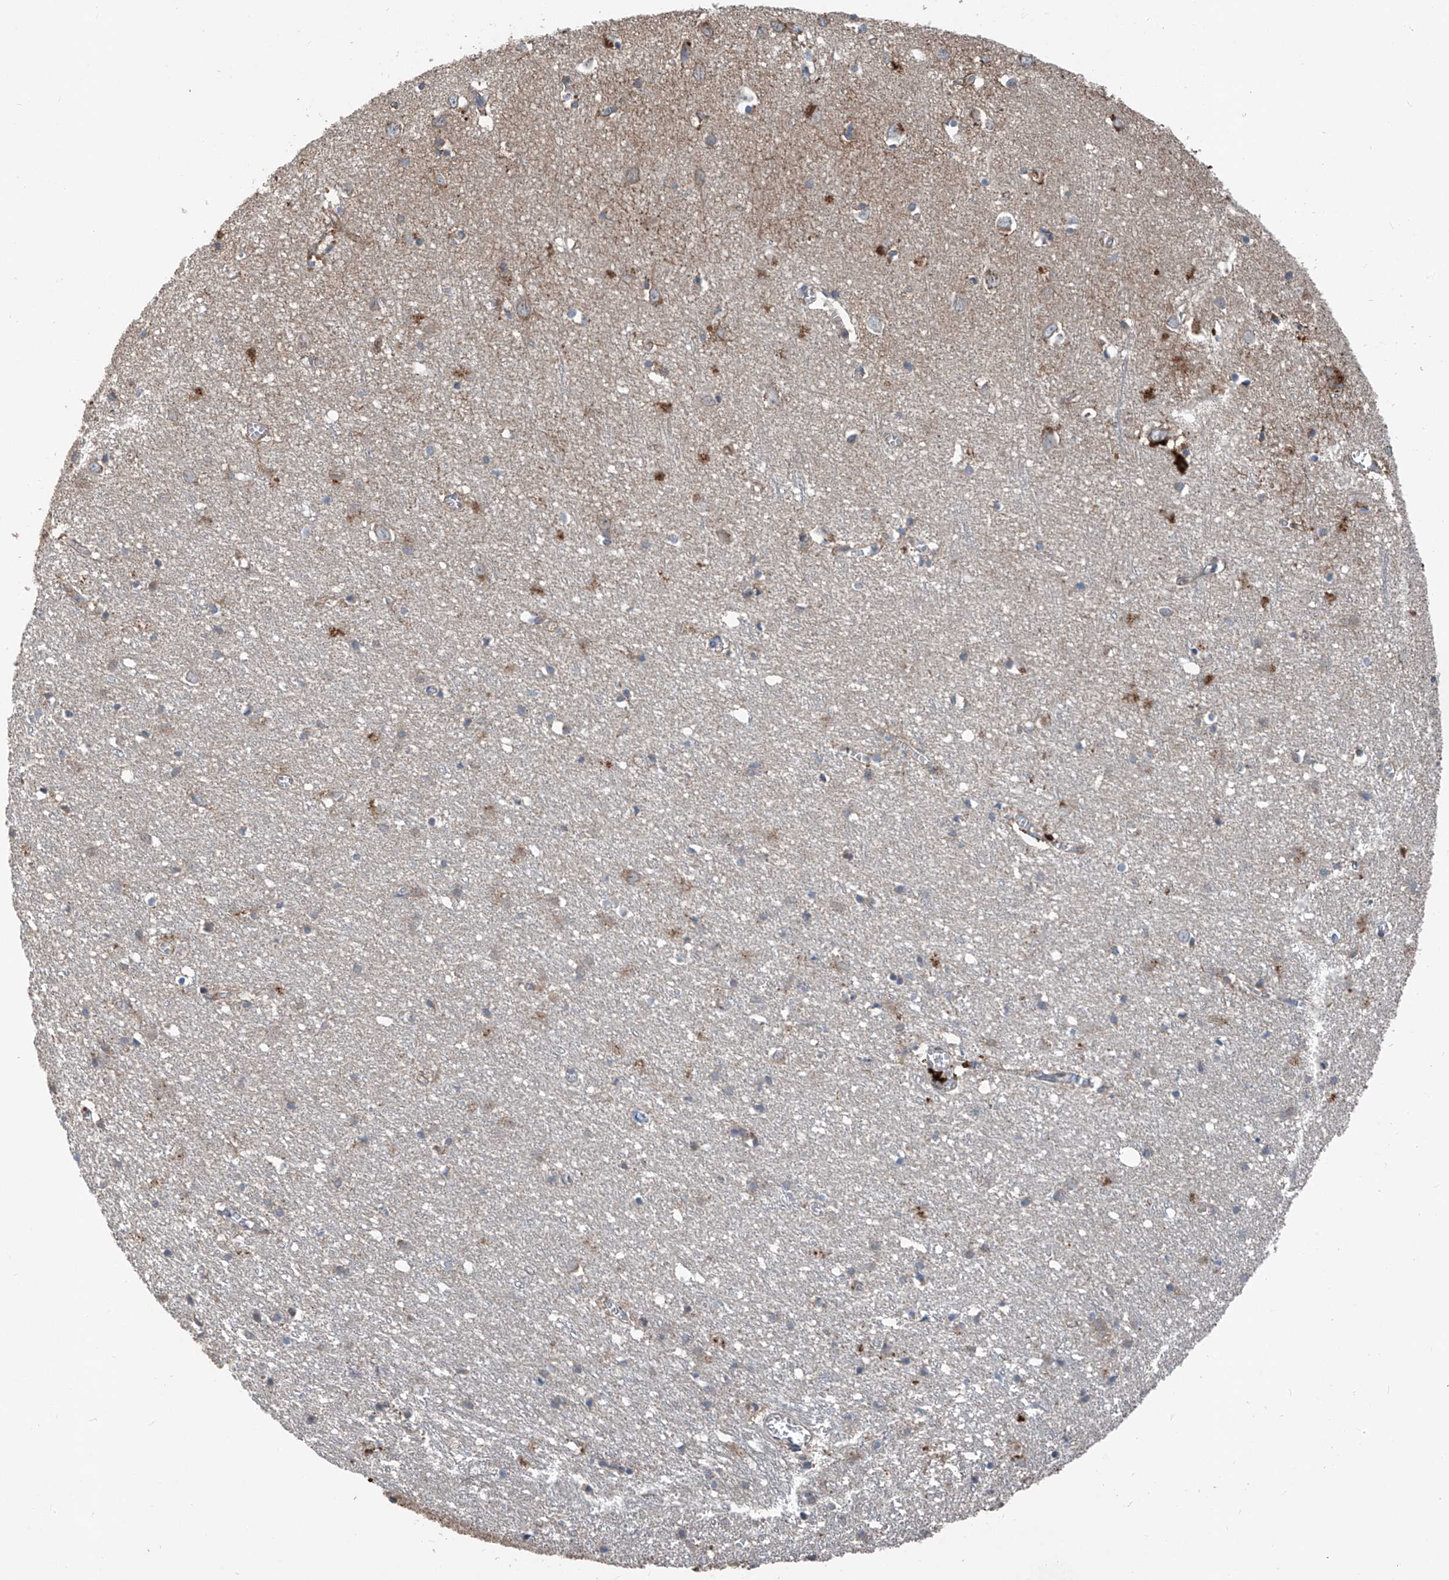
{"staining": {"intensity": "weak", "quantity": "25%-75%", "location": "cytoplasmic/membranous"}, "tissue": "cerebral cortex", "cell_type": "Endothelial cells", "image_type": "normal", "snomed": [{"axis": "morphology", "description": "Normal tissue, NOS"}, {"axis": "topography", "description": "Cerebral cortex"}], "caption": "Cerebral cortex stained with DAB IHC shows low levels of weak cytoplasmic/membranous staining in about 25%-75% of endothelial cells. Using DAB (brown) and hematoxylin (blue) stains, captured at high magnification using brightfield microscopy.", "gene": "FOXRED2", "patient": {"sex": "female", "age": 64}}